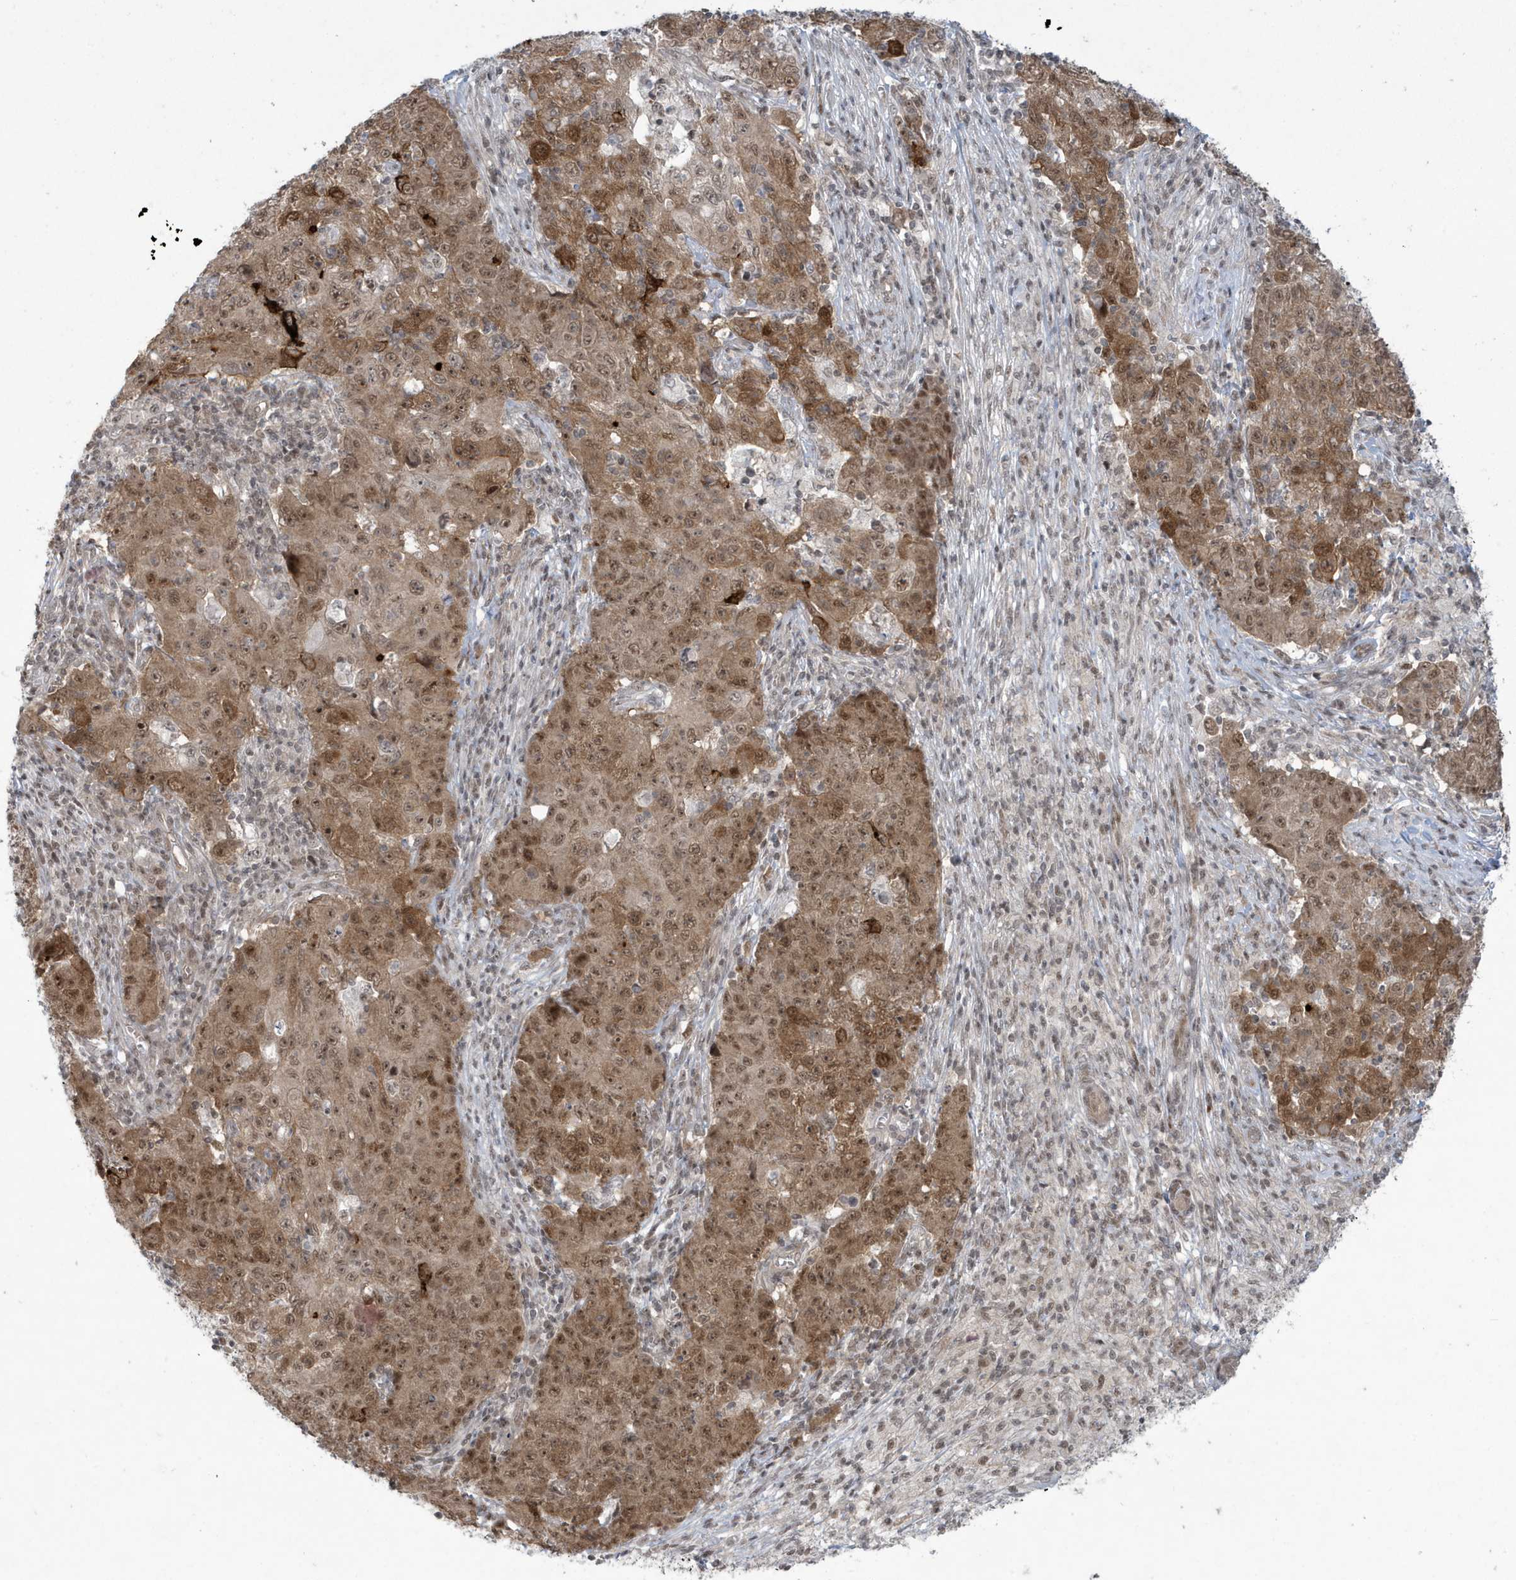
{"staining": {"intensity": "moderate", "quantity": ">75%", "location": "cytoplasmic/membranous,nuclear"}, "tissue": "ovarian cancer", "cell_type": "Tumor cells", "image_type": "cancer", "snomed": [{"axis": "morphology", "description": "Carcinoma, endometroid"}, {"axis": "topography", "description": "Ovary"}], "caption": "Immunohistochemical staining of ovarian endometroid carcinoma reveals moderate cytoplasmic/membranous and nuclear protein staining in about >75% of tumor cells.", "gene": "C1orf52", "patient": {"sex": "female", "age": 42}}